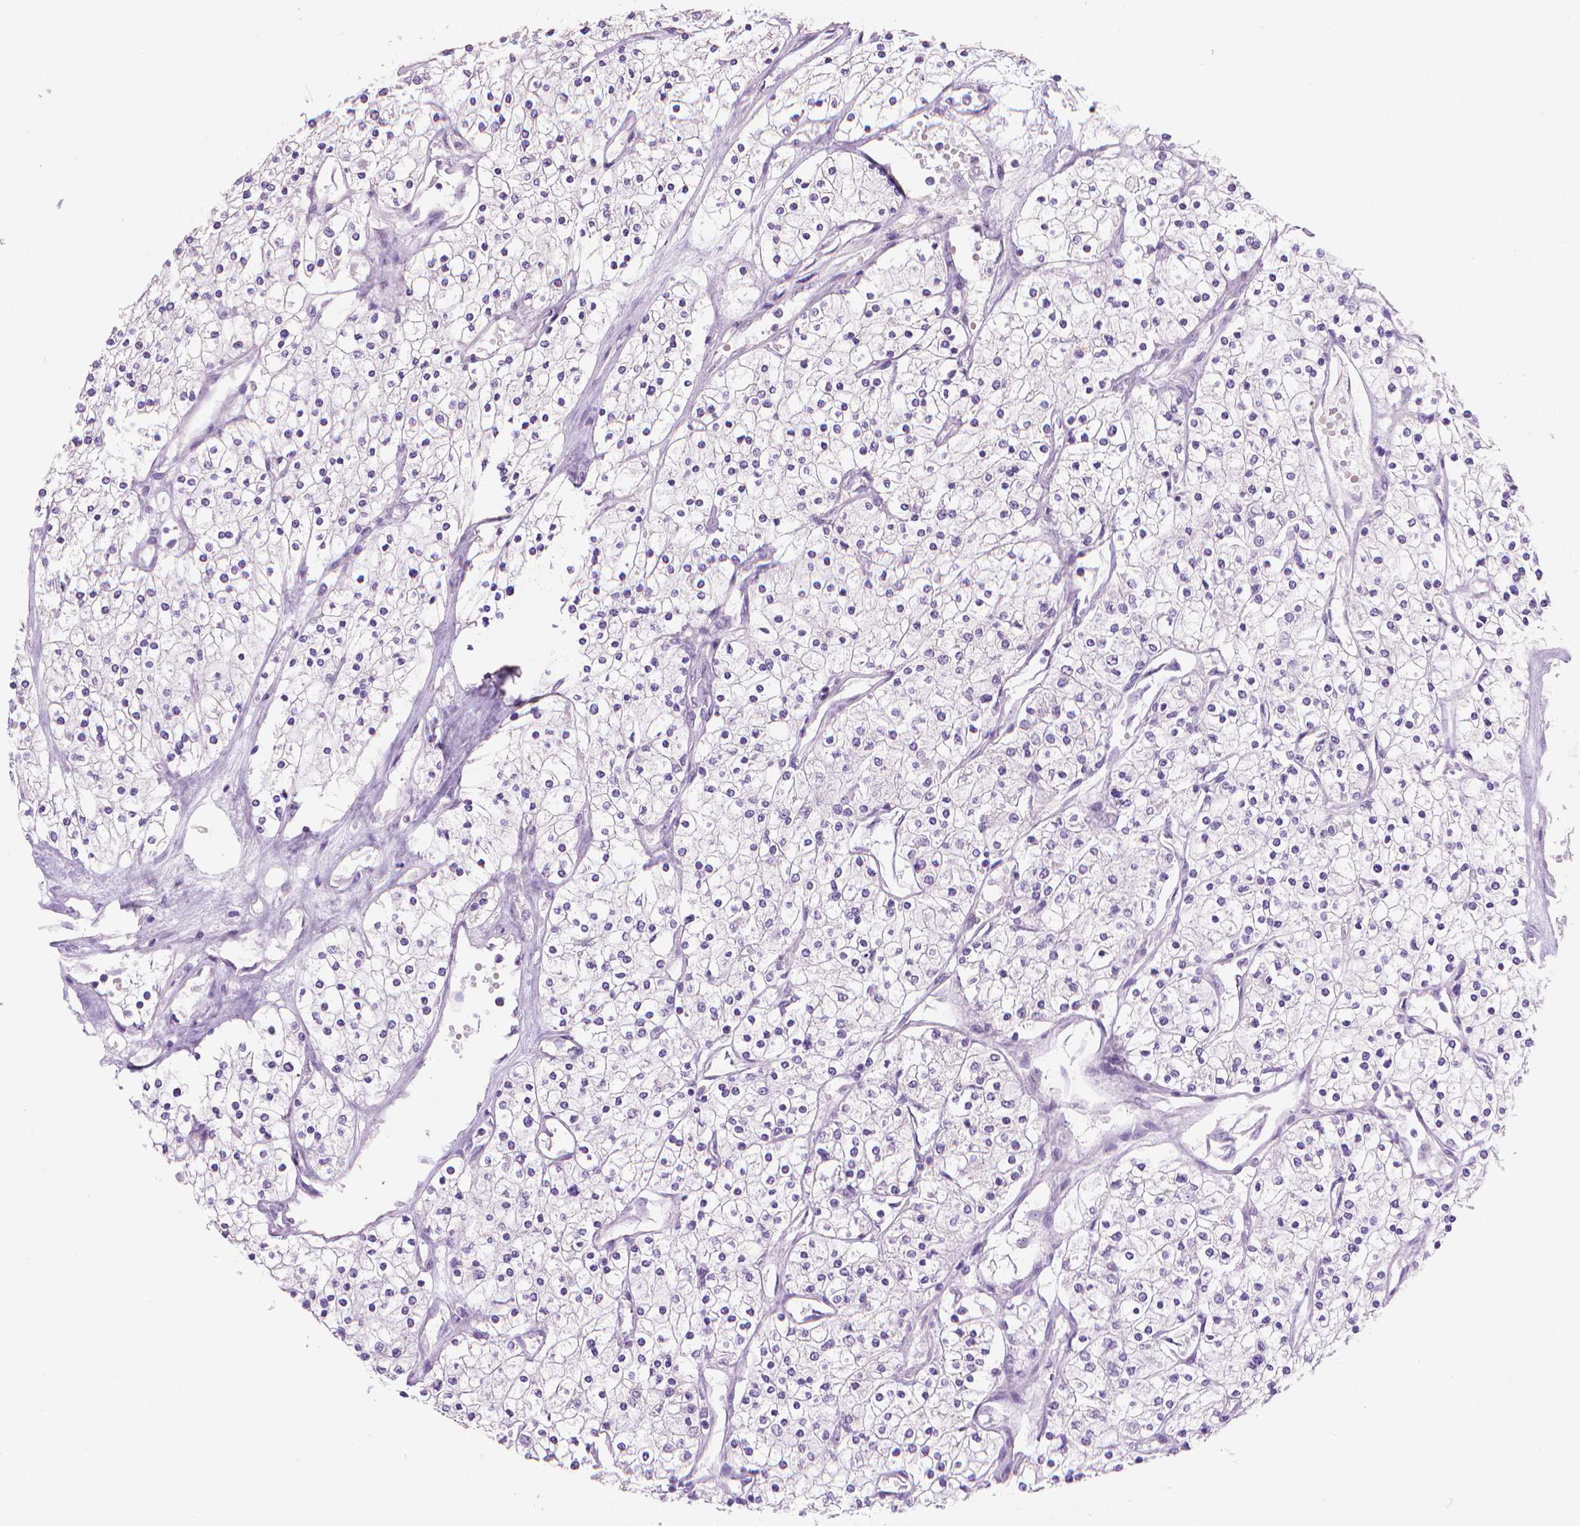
{"staining": {"intensity": "negative", "quantity": "none", "location": "none"}, "tissue": "renal cancer", "cell_type": "Tumor cells", "image_type": "cancer", "snomed": [{"axis": "morphology", "description": "Adenocarcinoma, NOS"}, {"axis": "topography", "description": "Kidney"}], "caption": "Immunohistochemistry micrograph of neoplastic tissue: human renal adenocarcinoma stained with DAB (3,3'-diaminobenzidine) demonstrates no significant protein staining in tumor cells.", "gene": "TNNI2", "patient": {"sex": "male", "age": 80}}